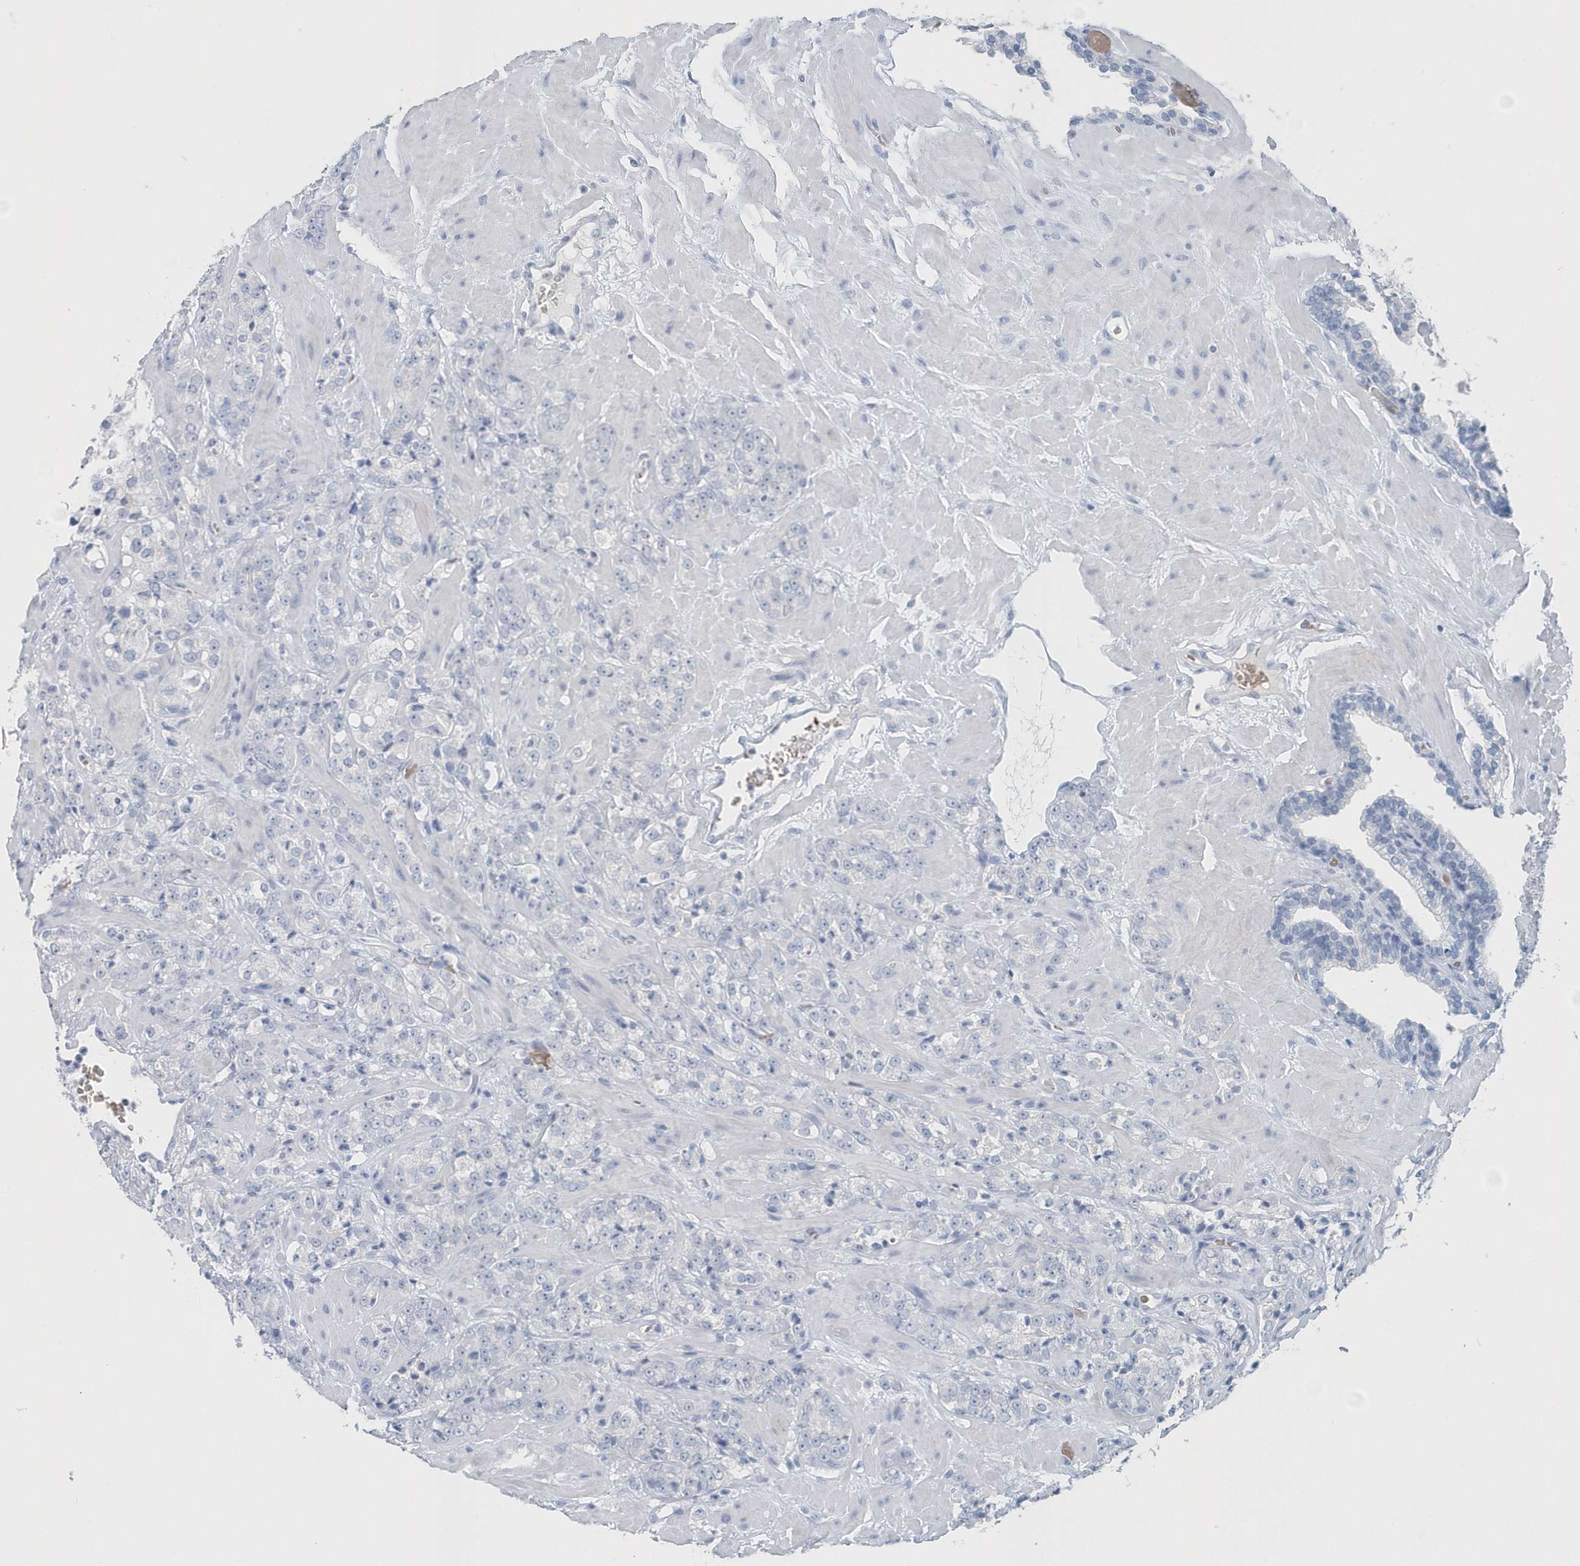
{"staining": {"intensity": "negative", "quantity": "none", "location": "none"}, "tissue": "prostate cancer", "cell_type": "Tumor cells", "image_type": "cancer", "snomed": [{"axis": "morphology", "description": "Adenocarcinoma, High grade"}, {"axis": "topography", "description": "Prostate"}], "caption": "Immunohistochemistry (IHC) micrograph of neoplastic tissue: human prostate cancer stained with DAB demonstrates no significant protein expression in tumor cells.", "gene": "HBA2", "patient": {"sex": "male", "age": 64}}